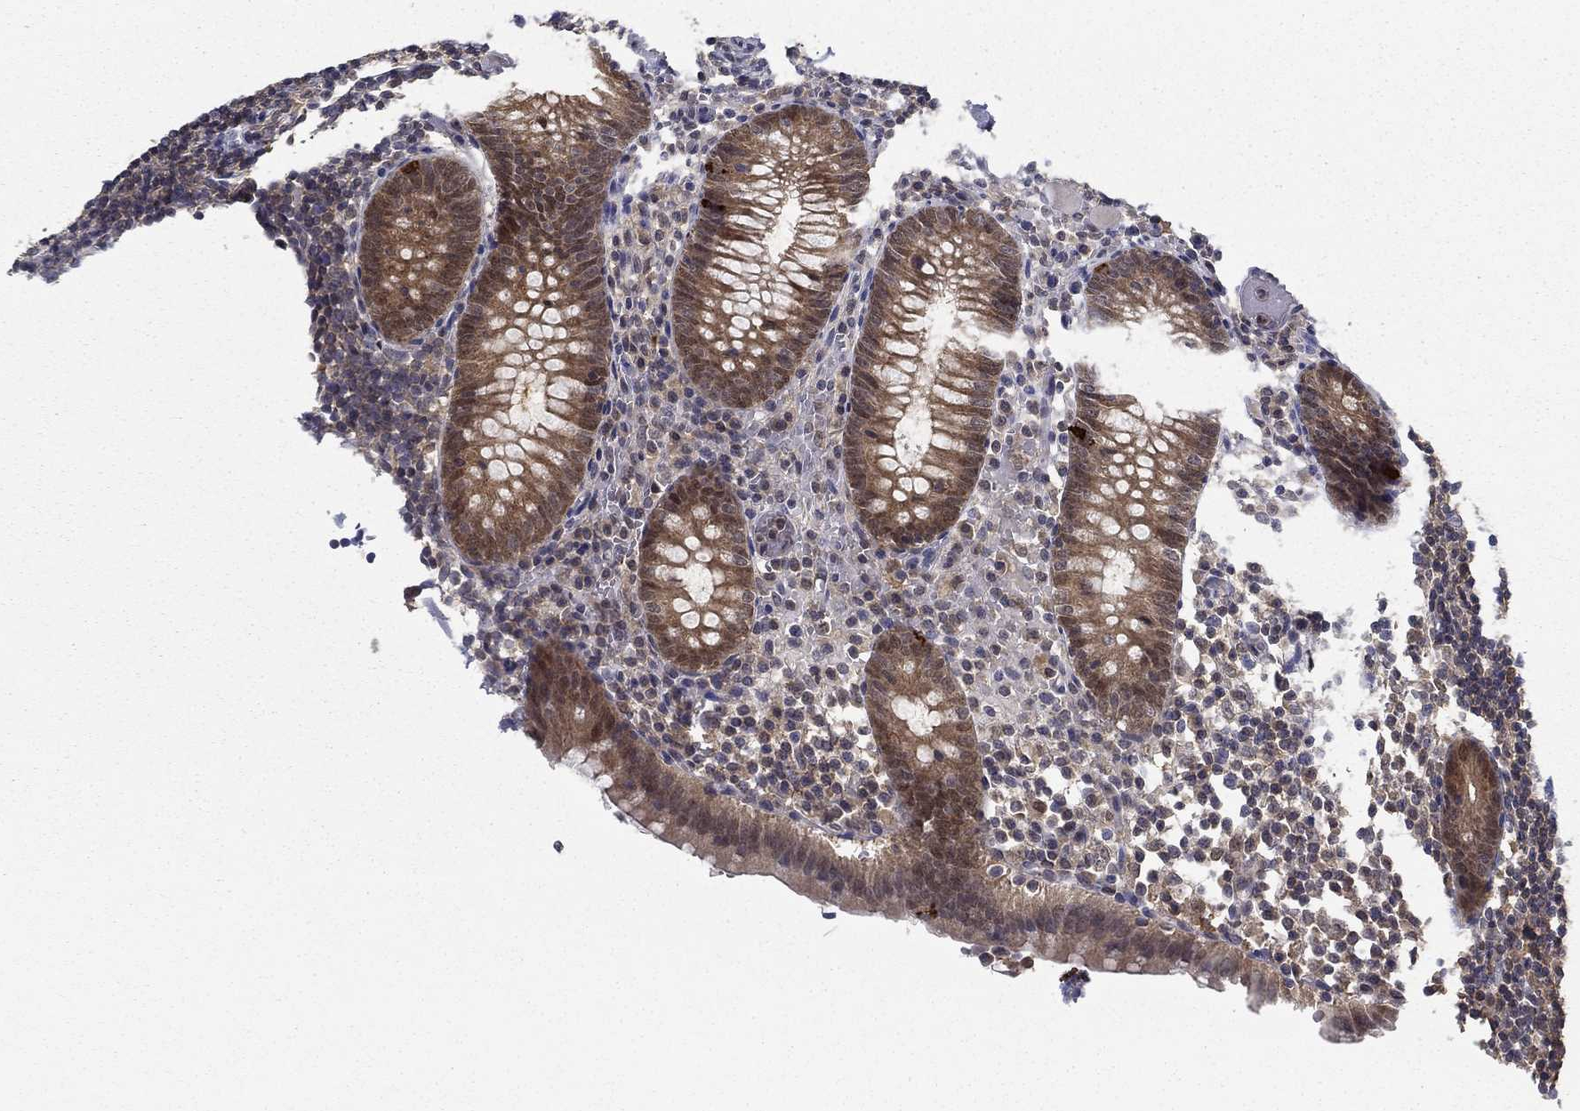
{"staining": {"intensity": "moderate", "quantity": ">75%", "location": "cytoplasmic/membranous,nuclear"}, "tissue": "appendix", "cell_type": "Glandular cells", "image_type": "normal", "snomed": [{"axis": "morphology", "description": "Normal tissue, NOS"}, {"axis": "topography", "description": "Appendix"}], "caption": "Protein staining reveals moderate cytoplasmic/membranous,nuclear positivity in approximately >75% of glandular cells in normal appendix.", "gene": "NIT2", "patient": {"sex": "female", "age": 40}}